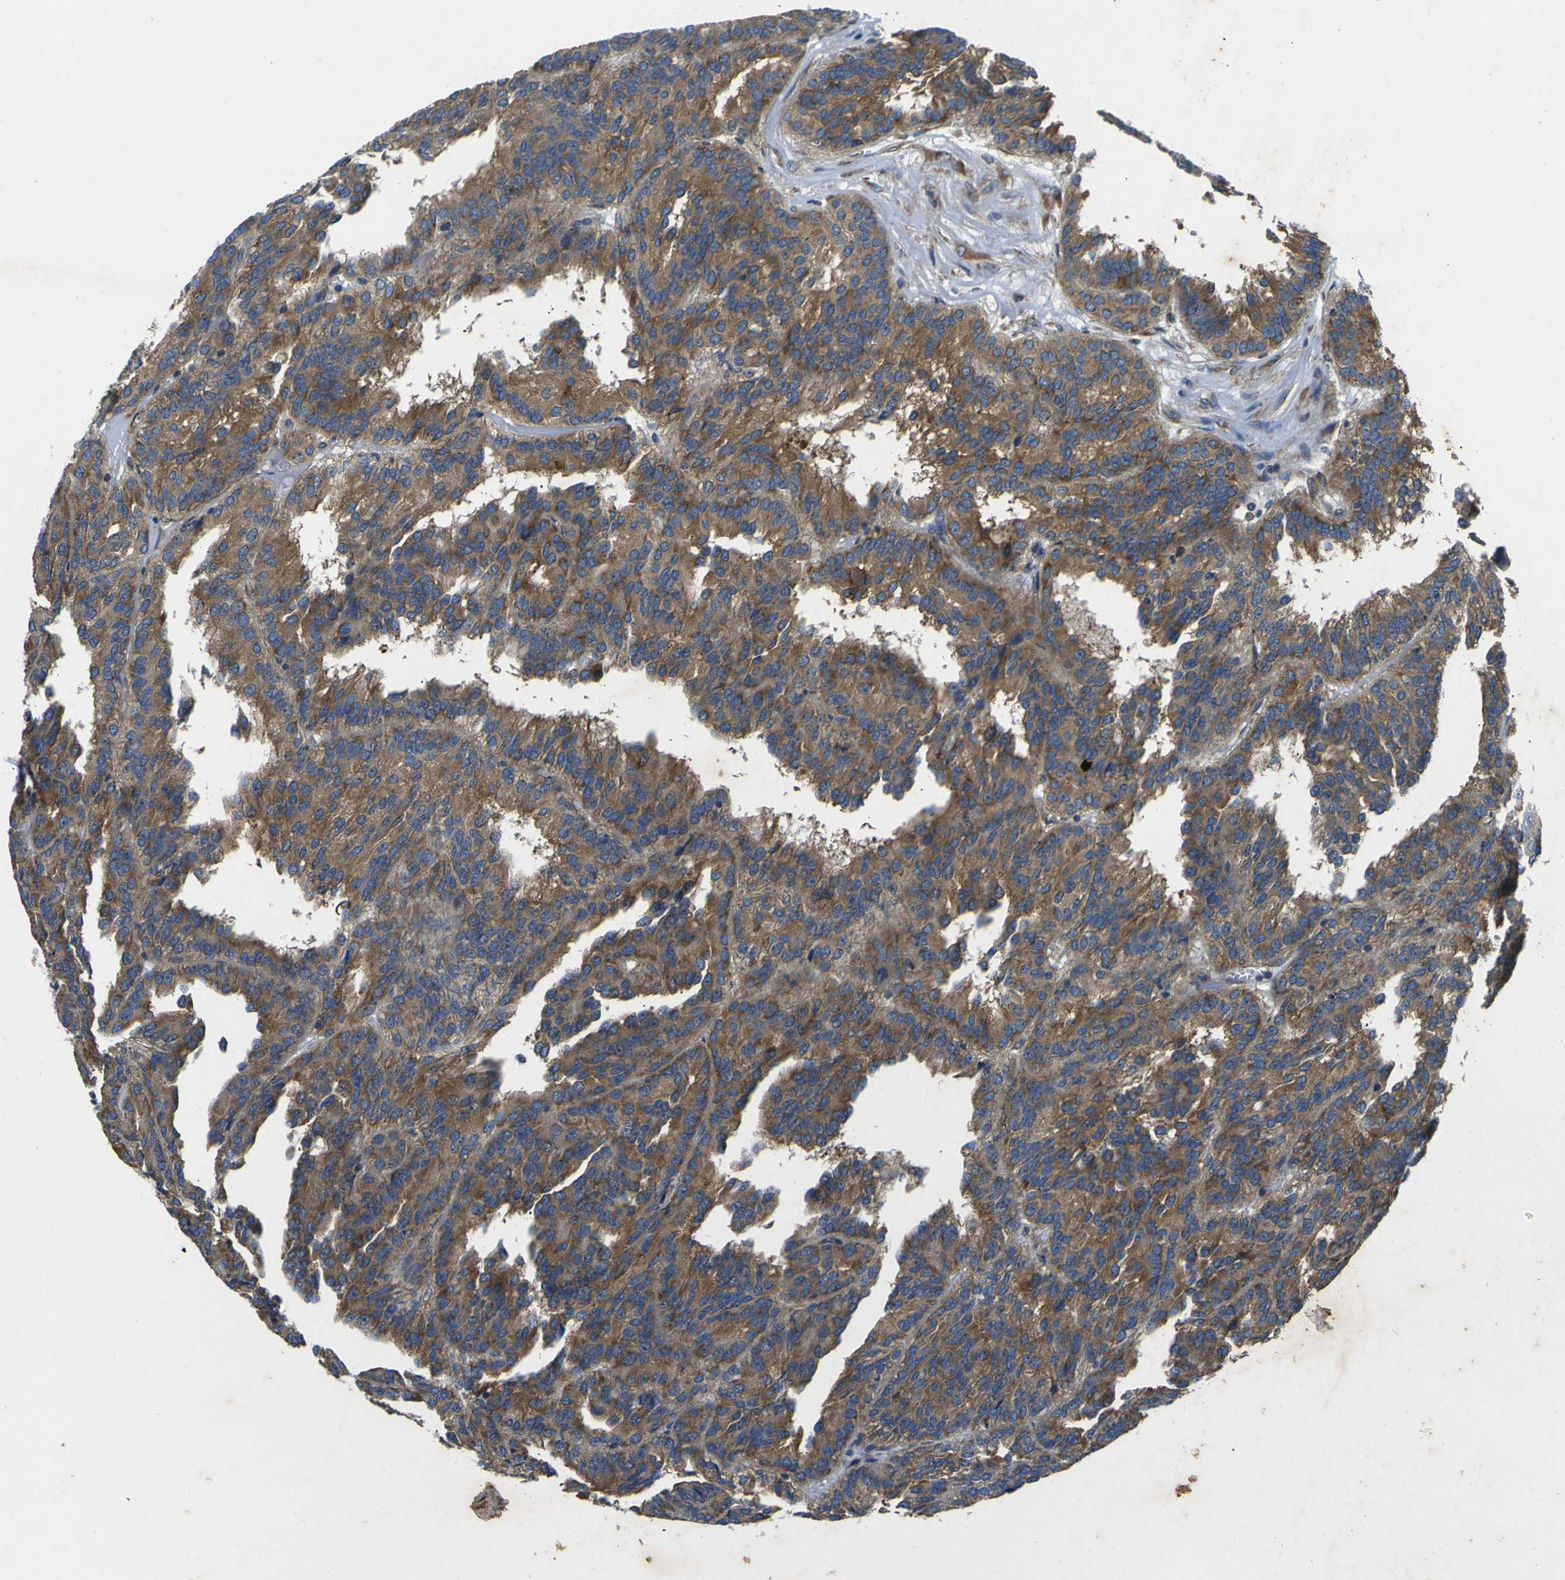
{"staining": {"intensity": "moderate", "quantity": ">75%", "location": "cytoplasmic/membranous"}, "tissue": "renal cancer", "cell_type": "Tumor cells", "image_type": "cancer", "snomed": [{"axis": "morphology", "description": "Adenocarcinoma, NOS"}, {"axis": "topography", "description": "Kidney"}], "caption": "Tumor cells reveal medium levels of moderate cytoplasmic/membranous staining in about >75% of cells in adenocarcinoma (renal). (Stains: DAB in brown, nuclei in blue, Microscopy: brightfield microscopy at high magnification).", "gene": "RPSA", "patient": {"sex": "male", "age": 46}}